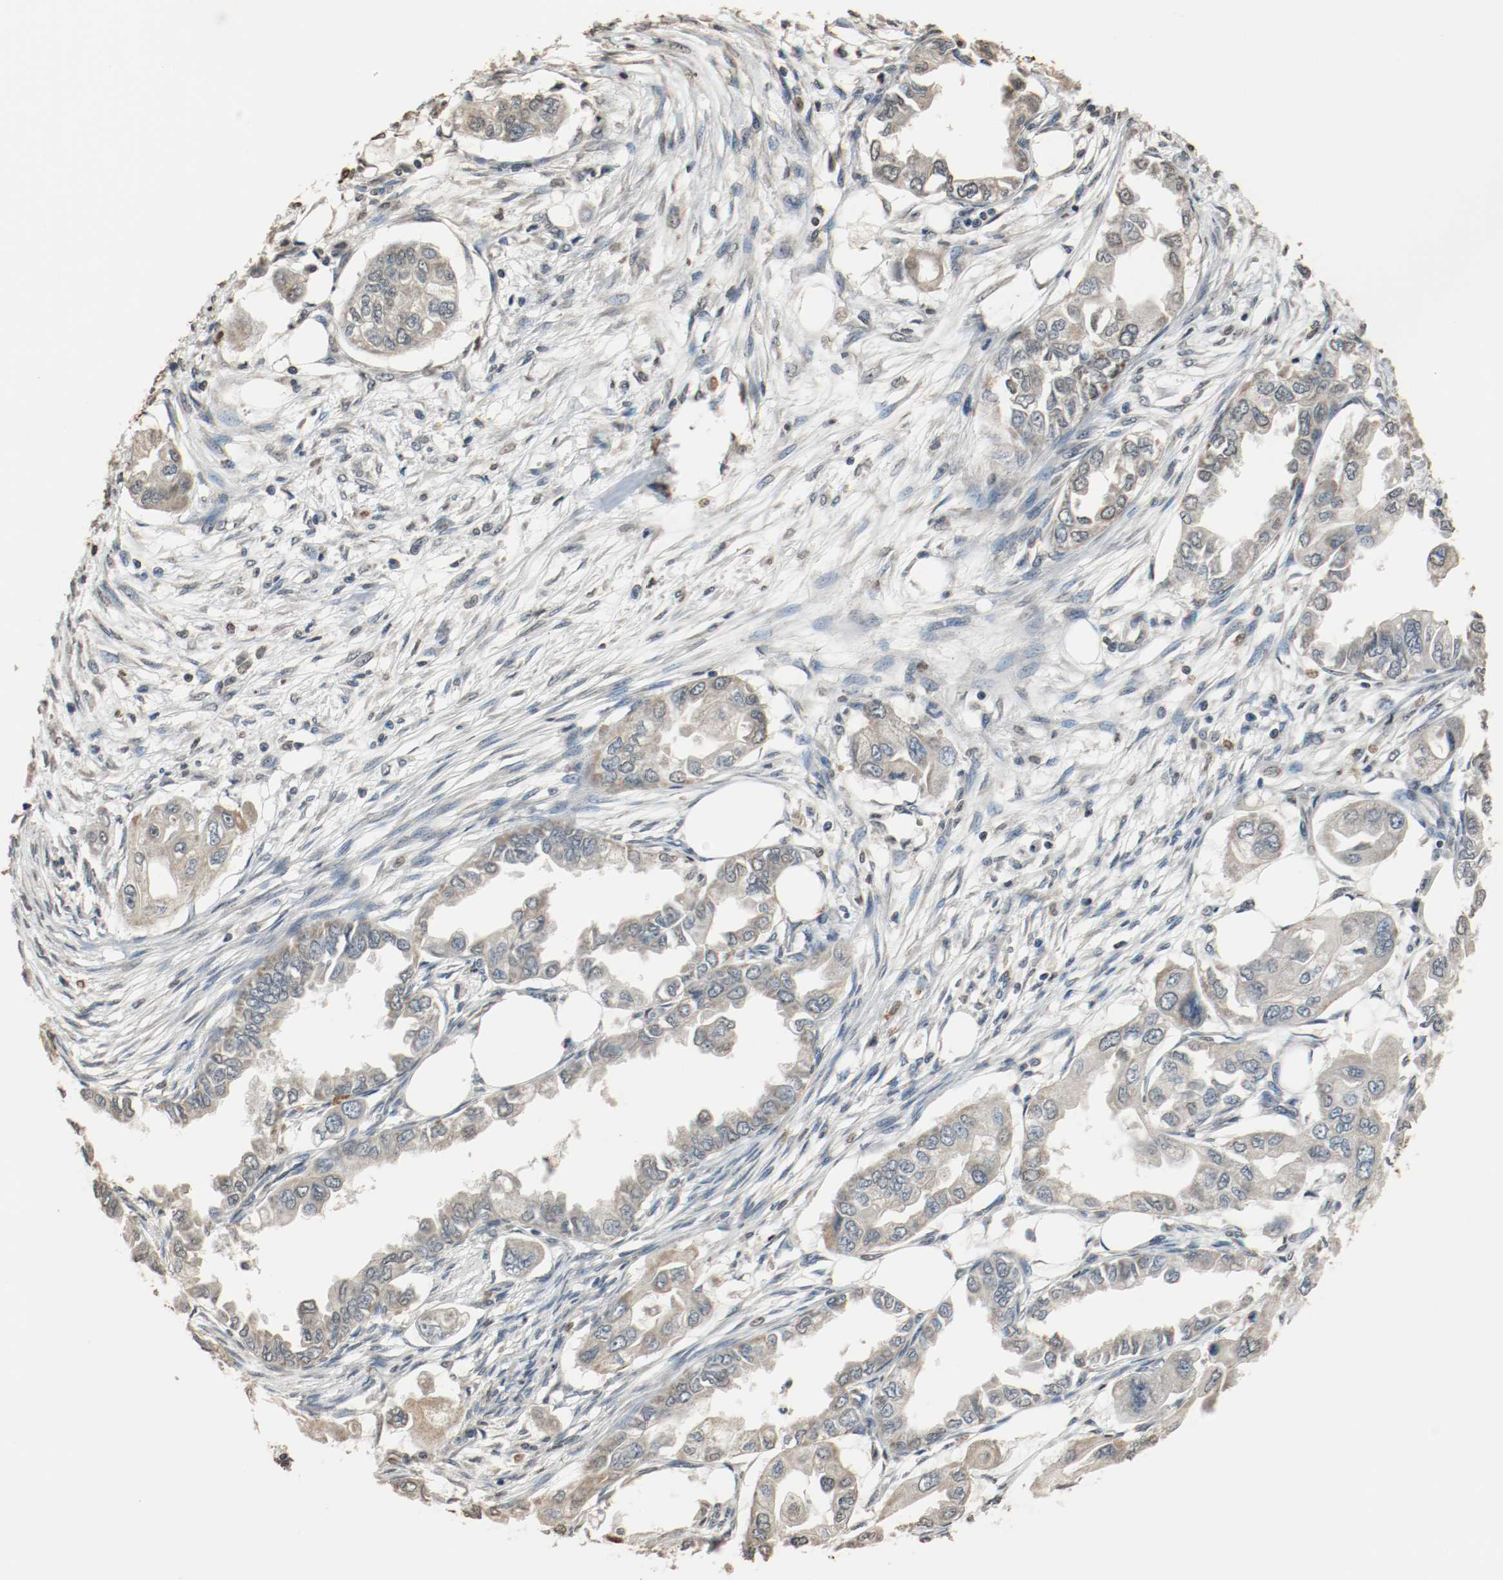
{"staining": {"intensity": "weak", "quantity": "<25%", "location": "cytoplasmic/membranous"}, "tissue": "endometrial cancer", "cell_type": "Tumor cells", "image_type": "cancer", "snomed": [{"axis": "morphology", "description": "Adenocarcinoma, NOS"}, {"axis": "topography", "description": "Endometrium"}], "caption": "Immunohistochemical staining of human endometrial adenocarcinoma demonstrates no significant staining in tumor cells.", "gene": "RTN4", "patient": {"sex": "female", "age": 67}}